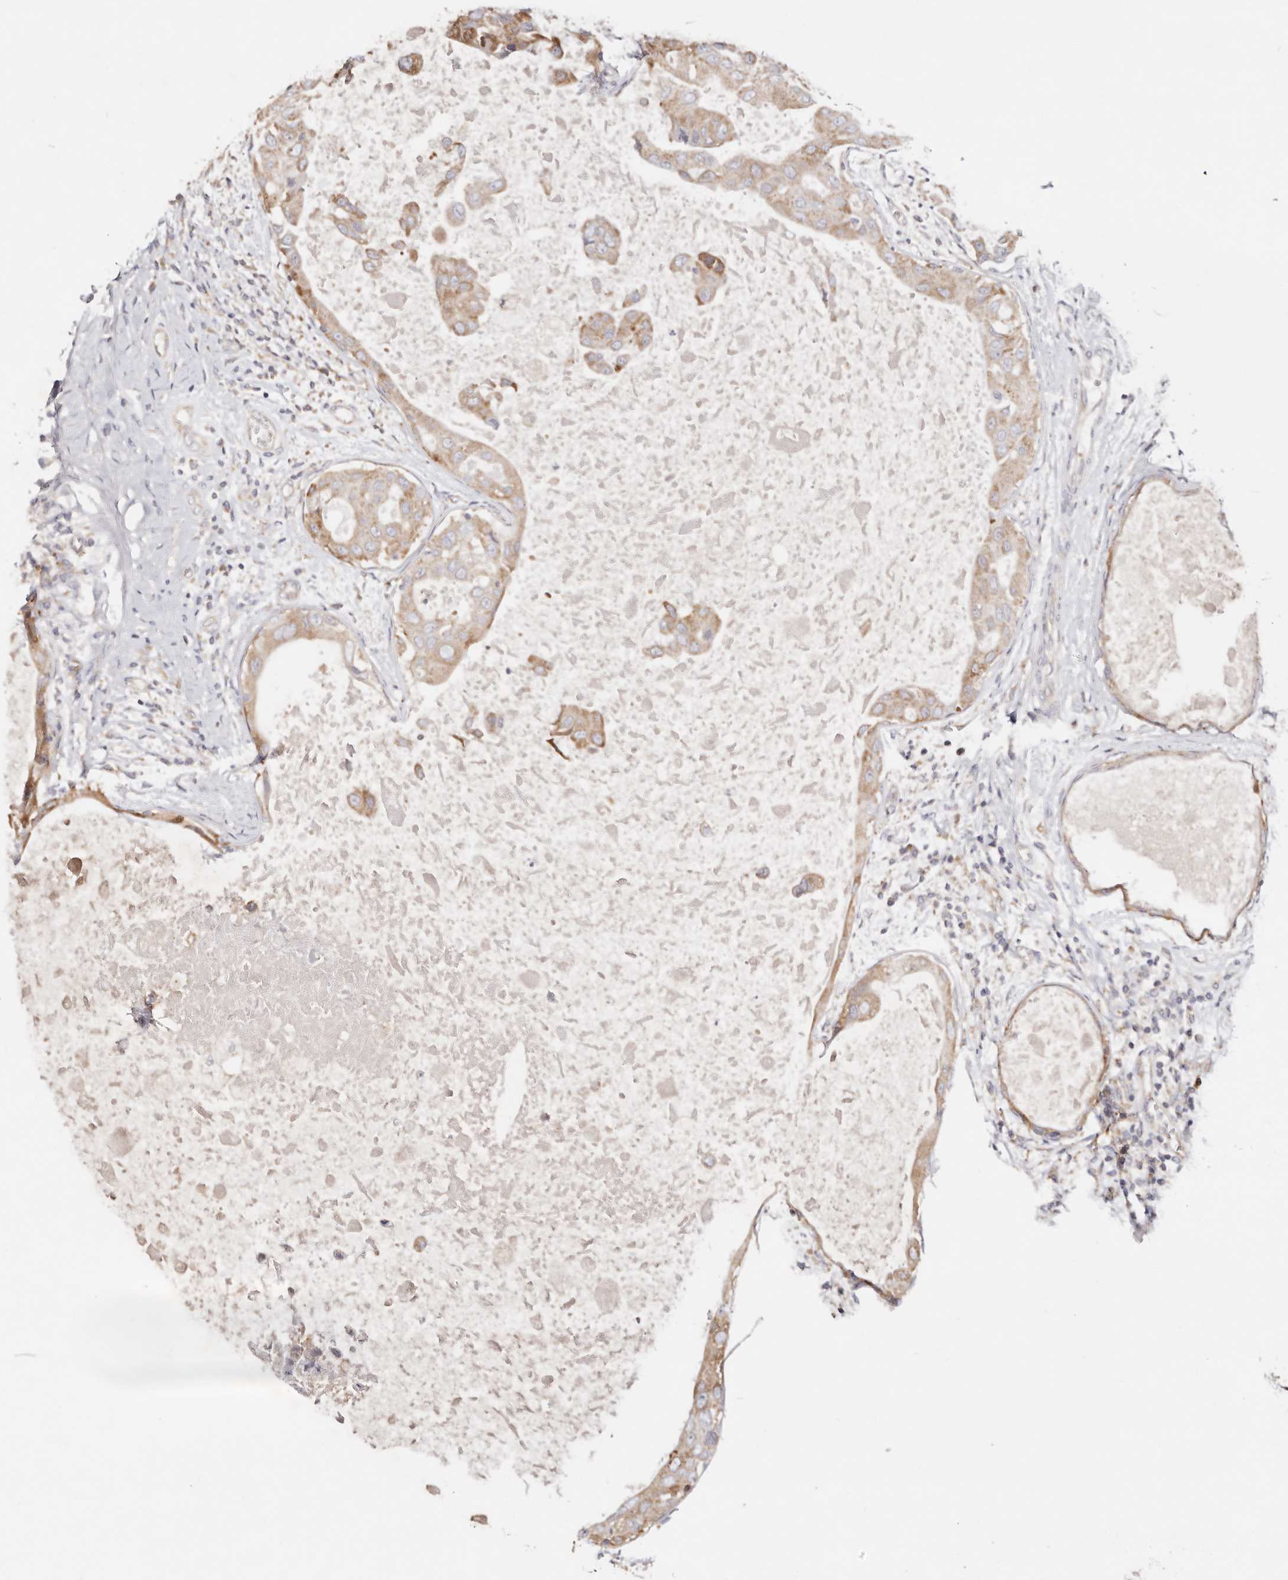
{"staining": {"intensity": "moderate", "quantity": ">75%", "location": "cytoplasmic/membranous"}, "tissue": "breast cancer", "cell_type": "Tumor cells", "image_type": "cancer", "snomed": [{"axis": "morphology", "description": "Duct carcinoma"}, {"axis": "topography", "description": "Breast"}], "caption": "A high-resolution image shows immunohistochemistry (IHC) staining of breast invasive ductal carcinoma, which shows moderate cytoplasmic/membranous staining in about >75% of tumor cells.", "gene": "GNA13", "patient": {"sex": "female", "age": 27}}